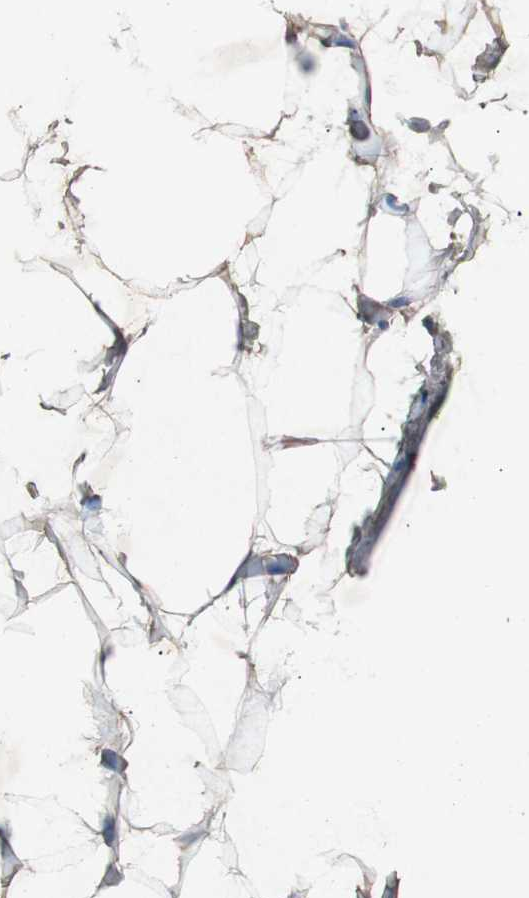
{"staining": {"intensity": "weak", "quantity": "<25%", "location": "cytoplasmic/membranous"}, "tissue": "adipose tissue", "cell_type": "Adipocytes", "image_type": "normal", "snomed": [{"axis": "morphology", "description": "Normal tissue, NOS"}, {"axis": "topography", "description": "Breast"}, {"axis": "topography", "description": "Adipose tissue"}], "caption": "A high-resolution image shows immunohistochemistry (IHC) staining of benign adipose tissue, which exhibits no significant staining in adipocytes.", "gene": "SLIT2", "patient": {"sex": "female", "age": 25}}